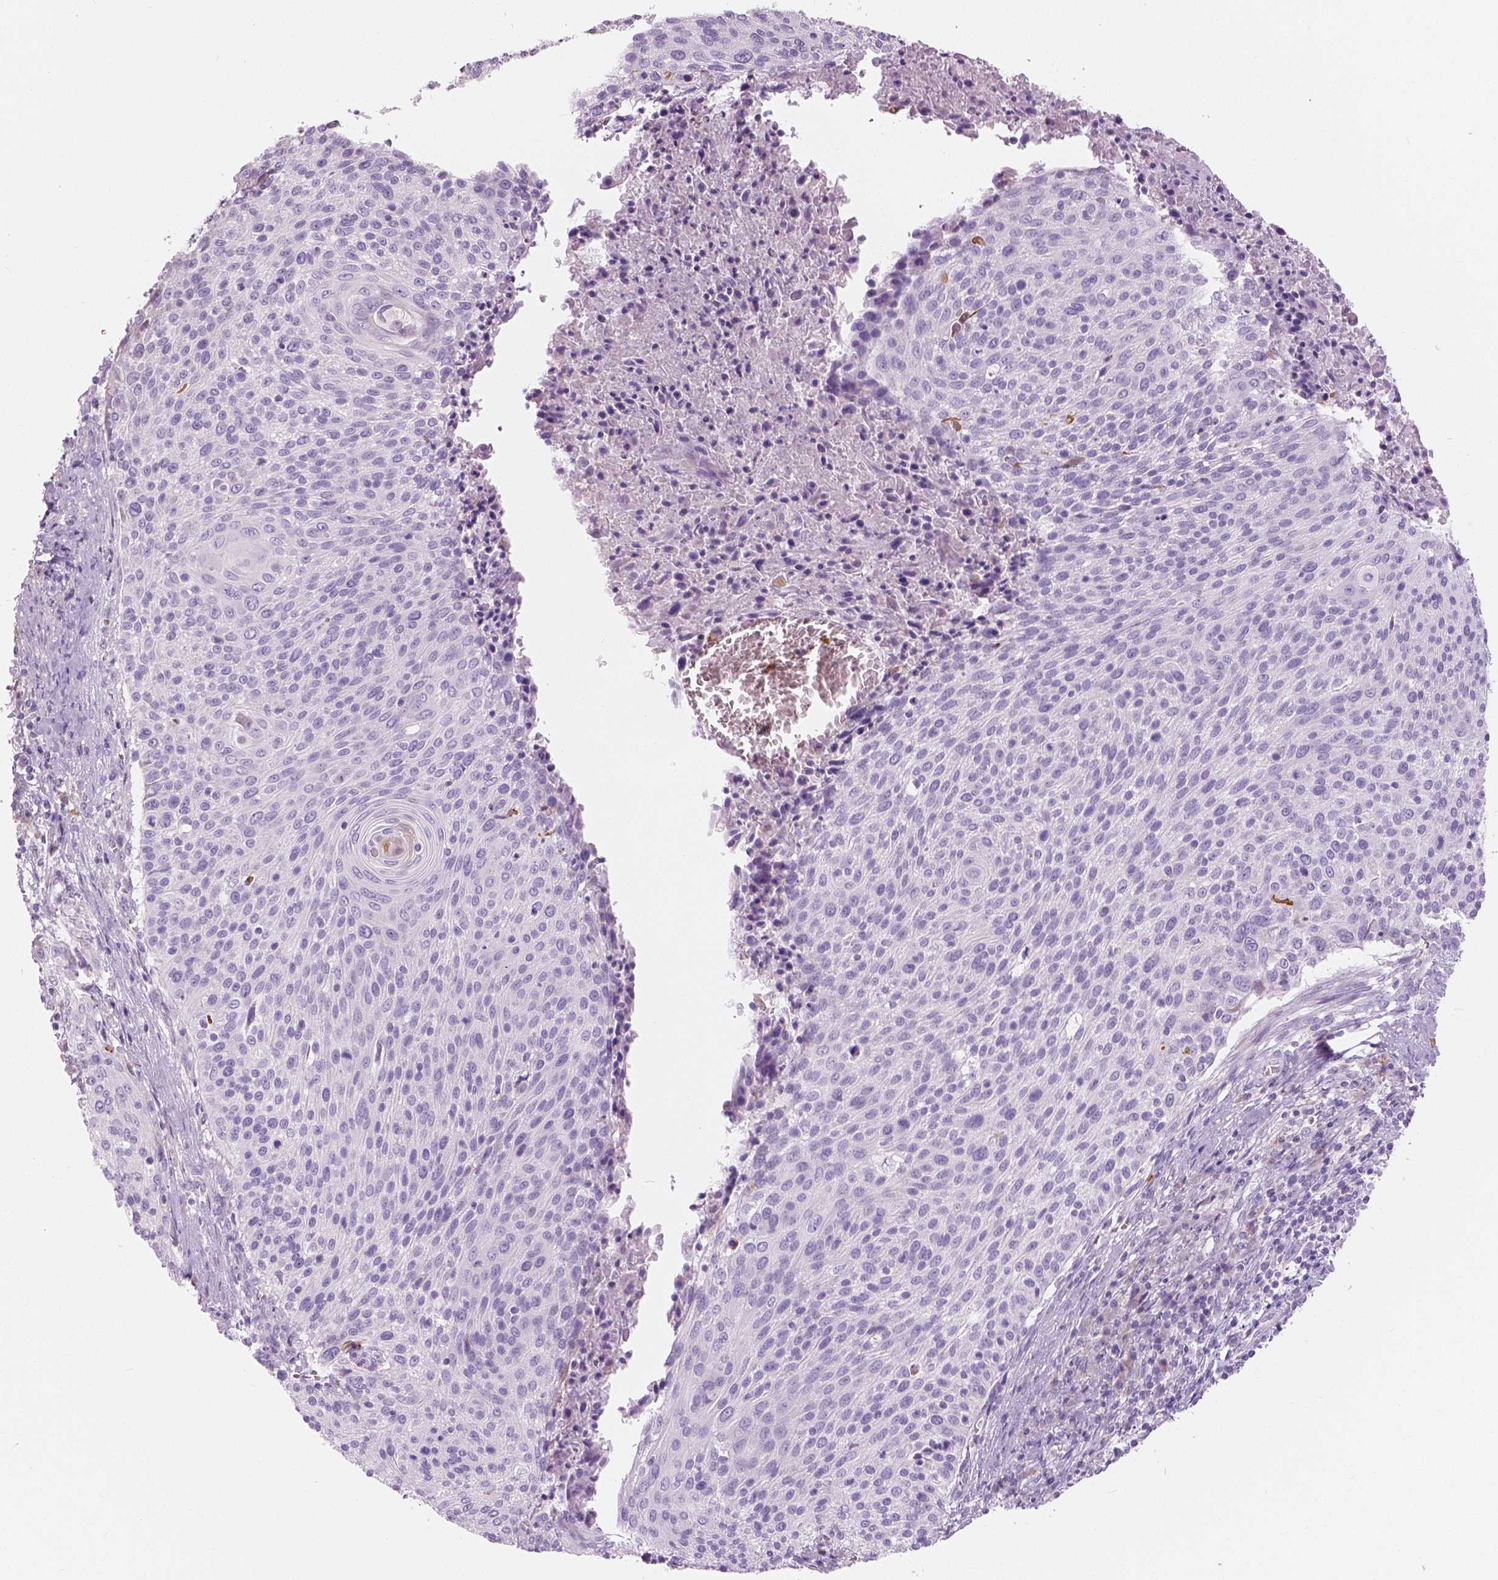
{"staining": {"intensity": "negative", "quantity": "none", "location": "none"}, "tissue": "cervical cancer", "cell_type": "Tumor cells", "image_type": "cancer", "snomed": [{"axis": "morphology", "description": "Squamous cell carcinoma, NOS"}, {"axis": "topography", "description": "Cervix"}], "caption": "This is an immunohistochemistry photomicrograph of cervical cancer. There is no staining in tumor cells.", "gene": "CXCR2", "patient": {"sex": "female", "age": 31}}